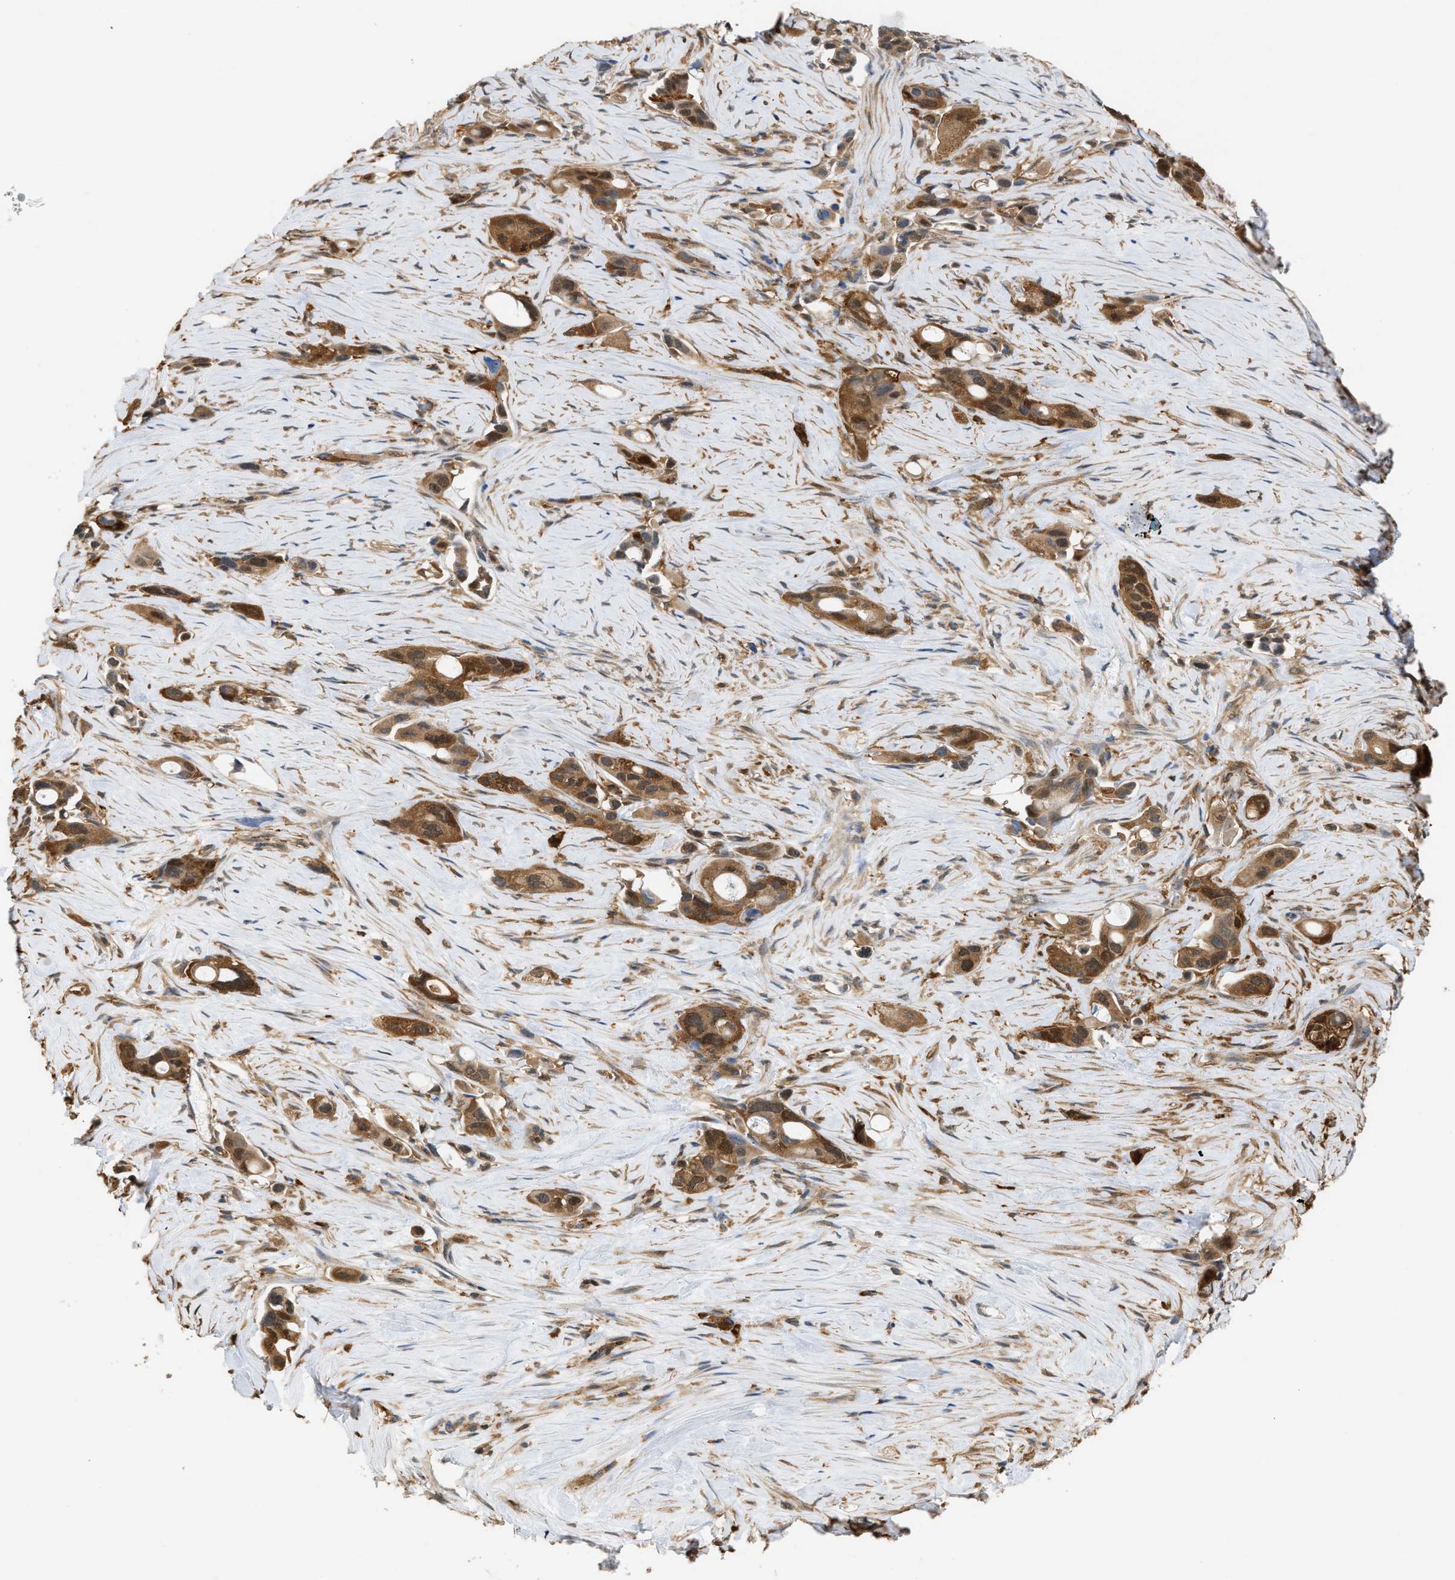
{"staining": {"intensity": "moderate", "quantity": ">75%", "location": "cytoplasmic/membranous,nuclear"}, "tissue": "pancreatic cancer", "cell_type": "Tumor cells", "image_type": "cancer", "snomed": [{"axis": "morphology", "description": "Adenocarcinoma, NOS"}, {"axis": "topography", "description": "Pancreas"}], "caption": "Pancreatic cancer stained for a protein (brown) displays moderate cytoplasmic/membranous and nuclear positive staining in about >75% of tumor cells.", "gene": "ENO1", "patient": {"sex": "male", "age": 53}}